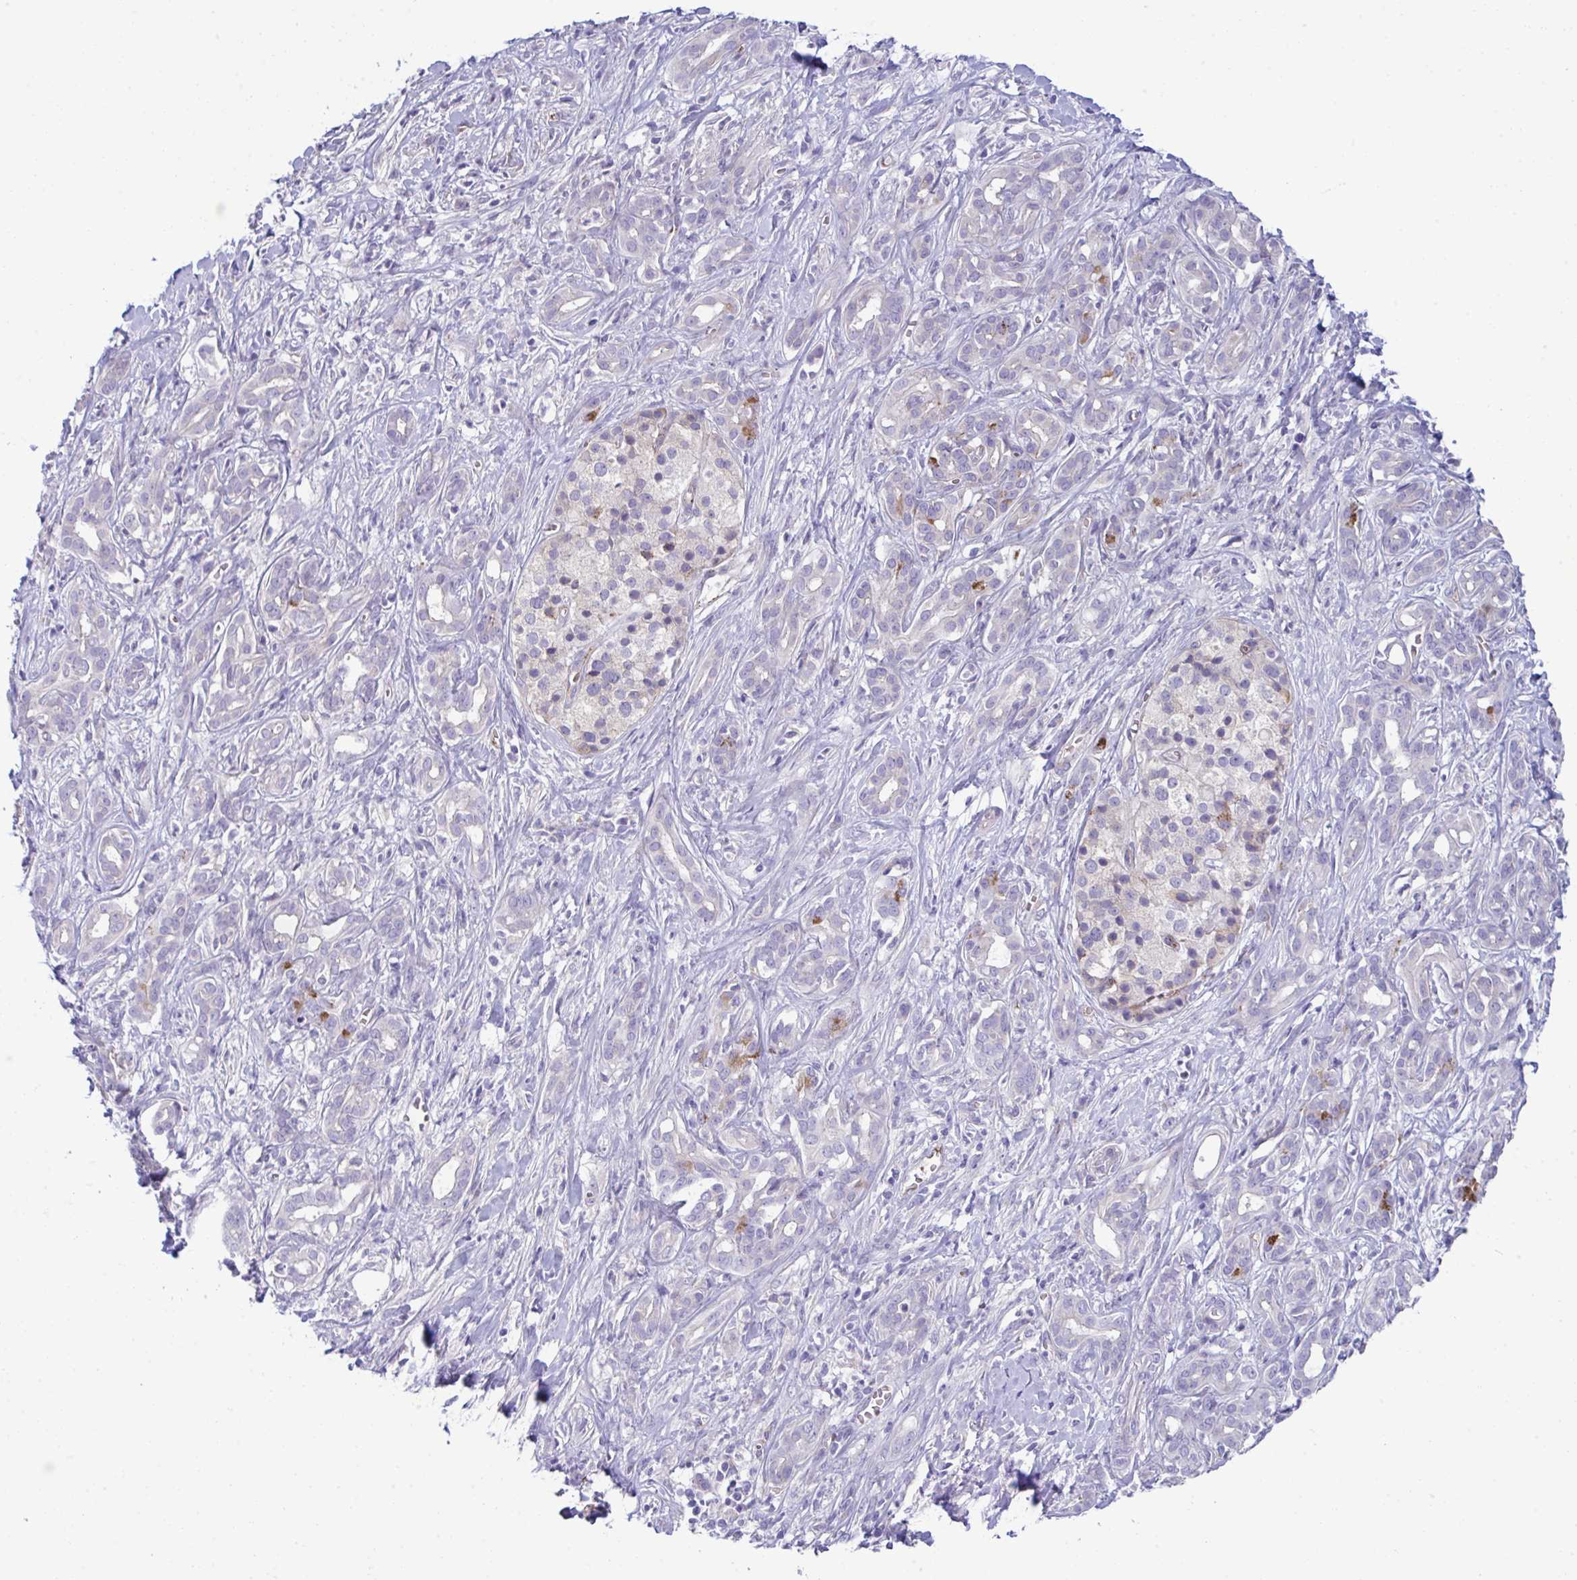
{"staining": {"intensity": "negative", "quantity": "none", "location": "none"}, "tissue": "pancreatic cancer", "cell_type": "Tumor cells", "image_type": "cancer", "snomed": [{"axis": "morphology", "description": "Adenocarcinoma, NOS"}, {"axis": "topography", "description": "Pancreas"}], "caption": "Photomicrograph shows no significant protein positivity in tumor cells of pancreatic cancer (adenocarcinoma). The staining was performed using DAB to visualize the protein expression in brown, while the nuclei were stained in blue with hematoxylin (Magnification: 20x).", "gene": "TOR1AIP2", "patient": {"sex": "male", "age": 61}}